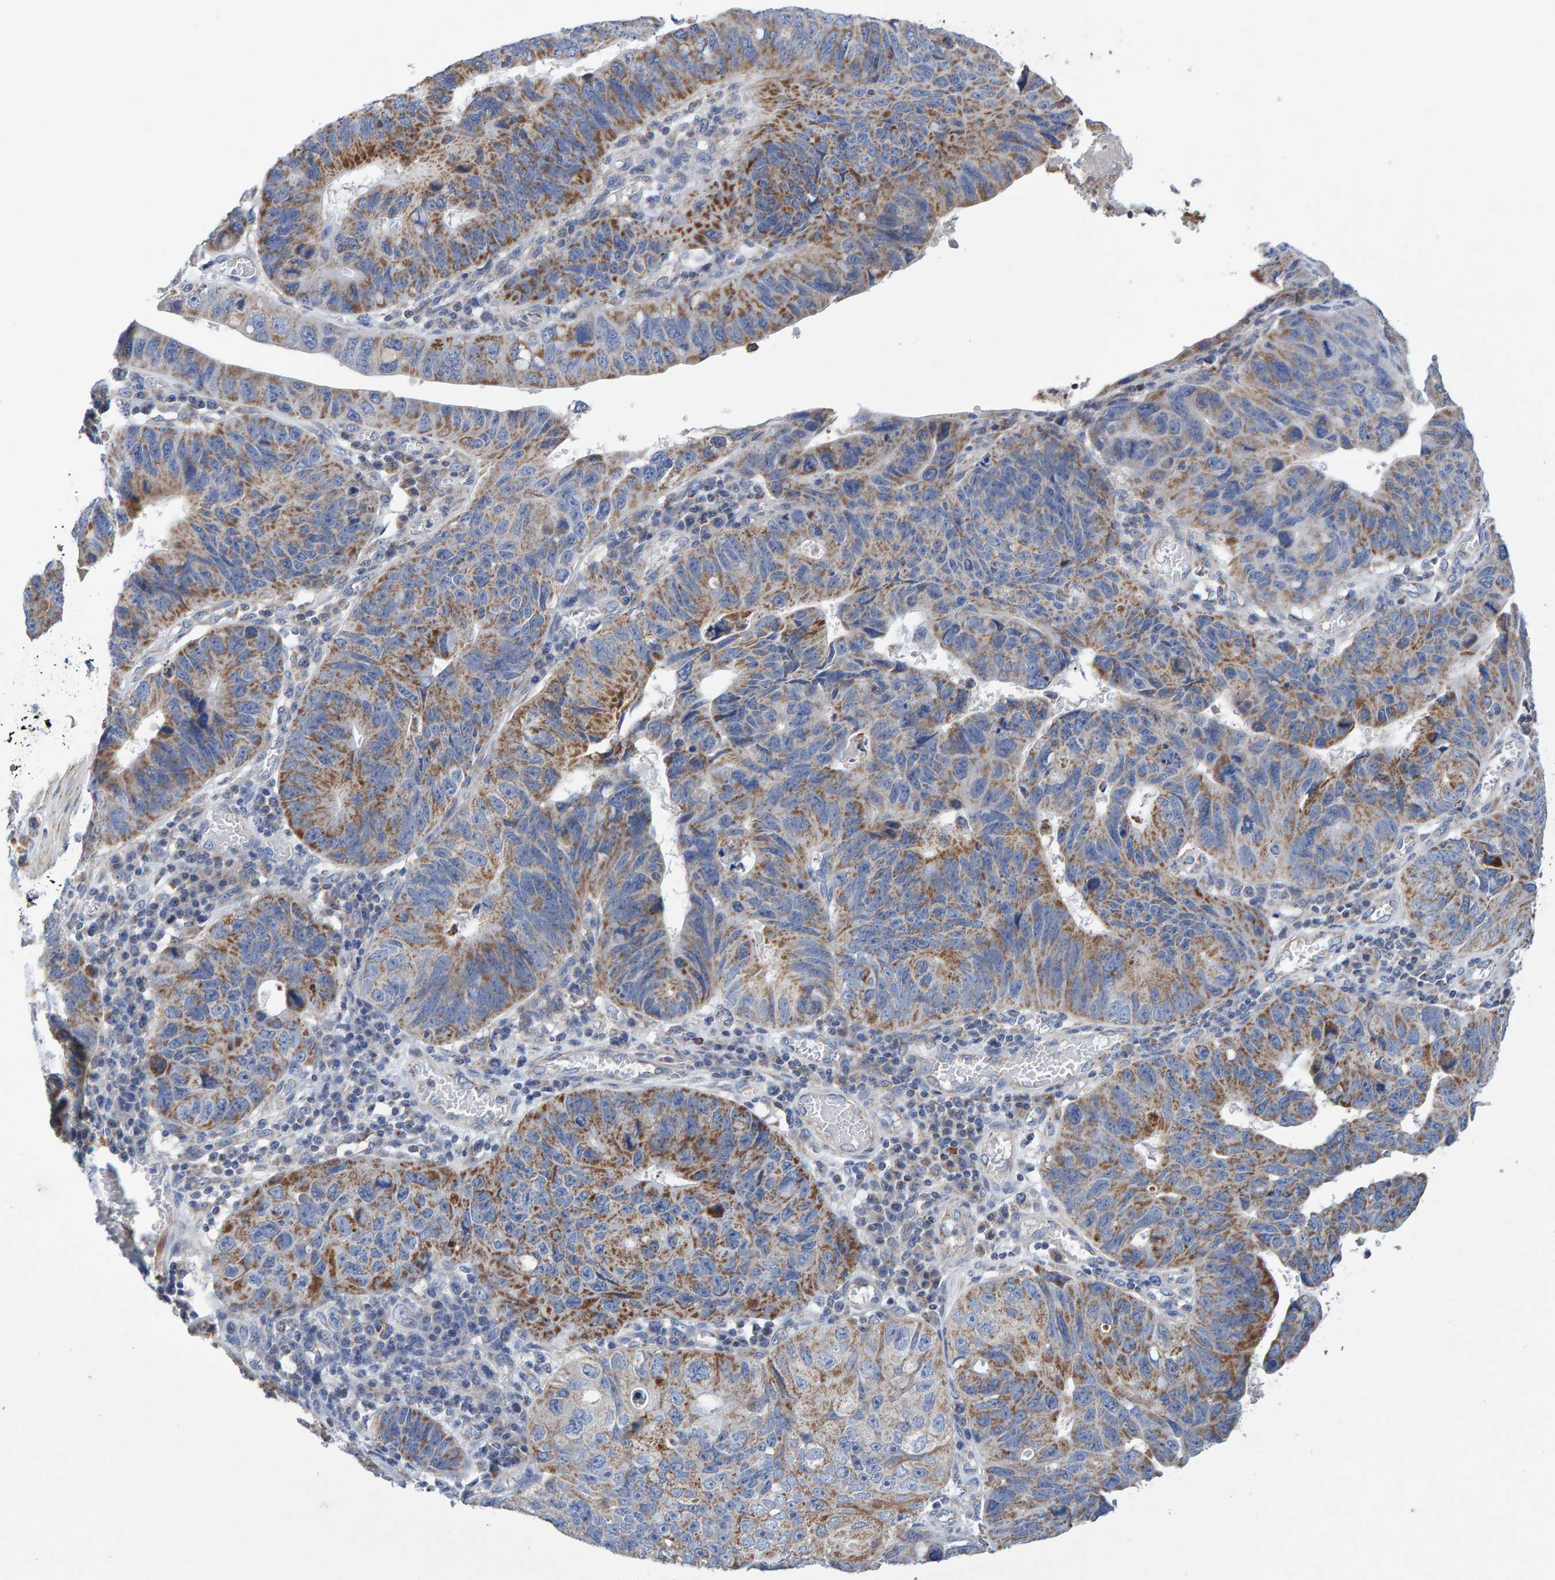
{"staining": {"intensity": "moderate", "quantity": "25%-75%", "location": "cytoplasmic/membranous"}, "tissue": "stomach cancer", "cell_type": "Tumor cells", "image_type": "cancer", "snomed": [{"axis": "morphology", "description": "Adenocarcinoma, NOS"}, {"axis": "topography", "description": "Stomach"}], "caption": "Stomach adenocarcinoma was stained to show a protein in brown. There is medium levels of moderate cytoplasmic/membranous expression in approximately 25%-75% of tumor cells.", "gene": "EFR3A", "patient": {"sex": "male", "age": 59}}